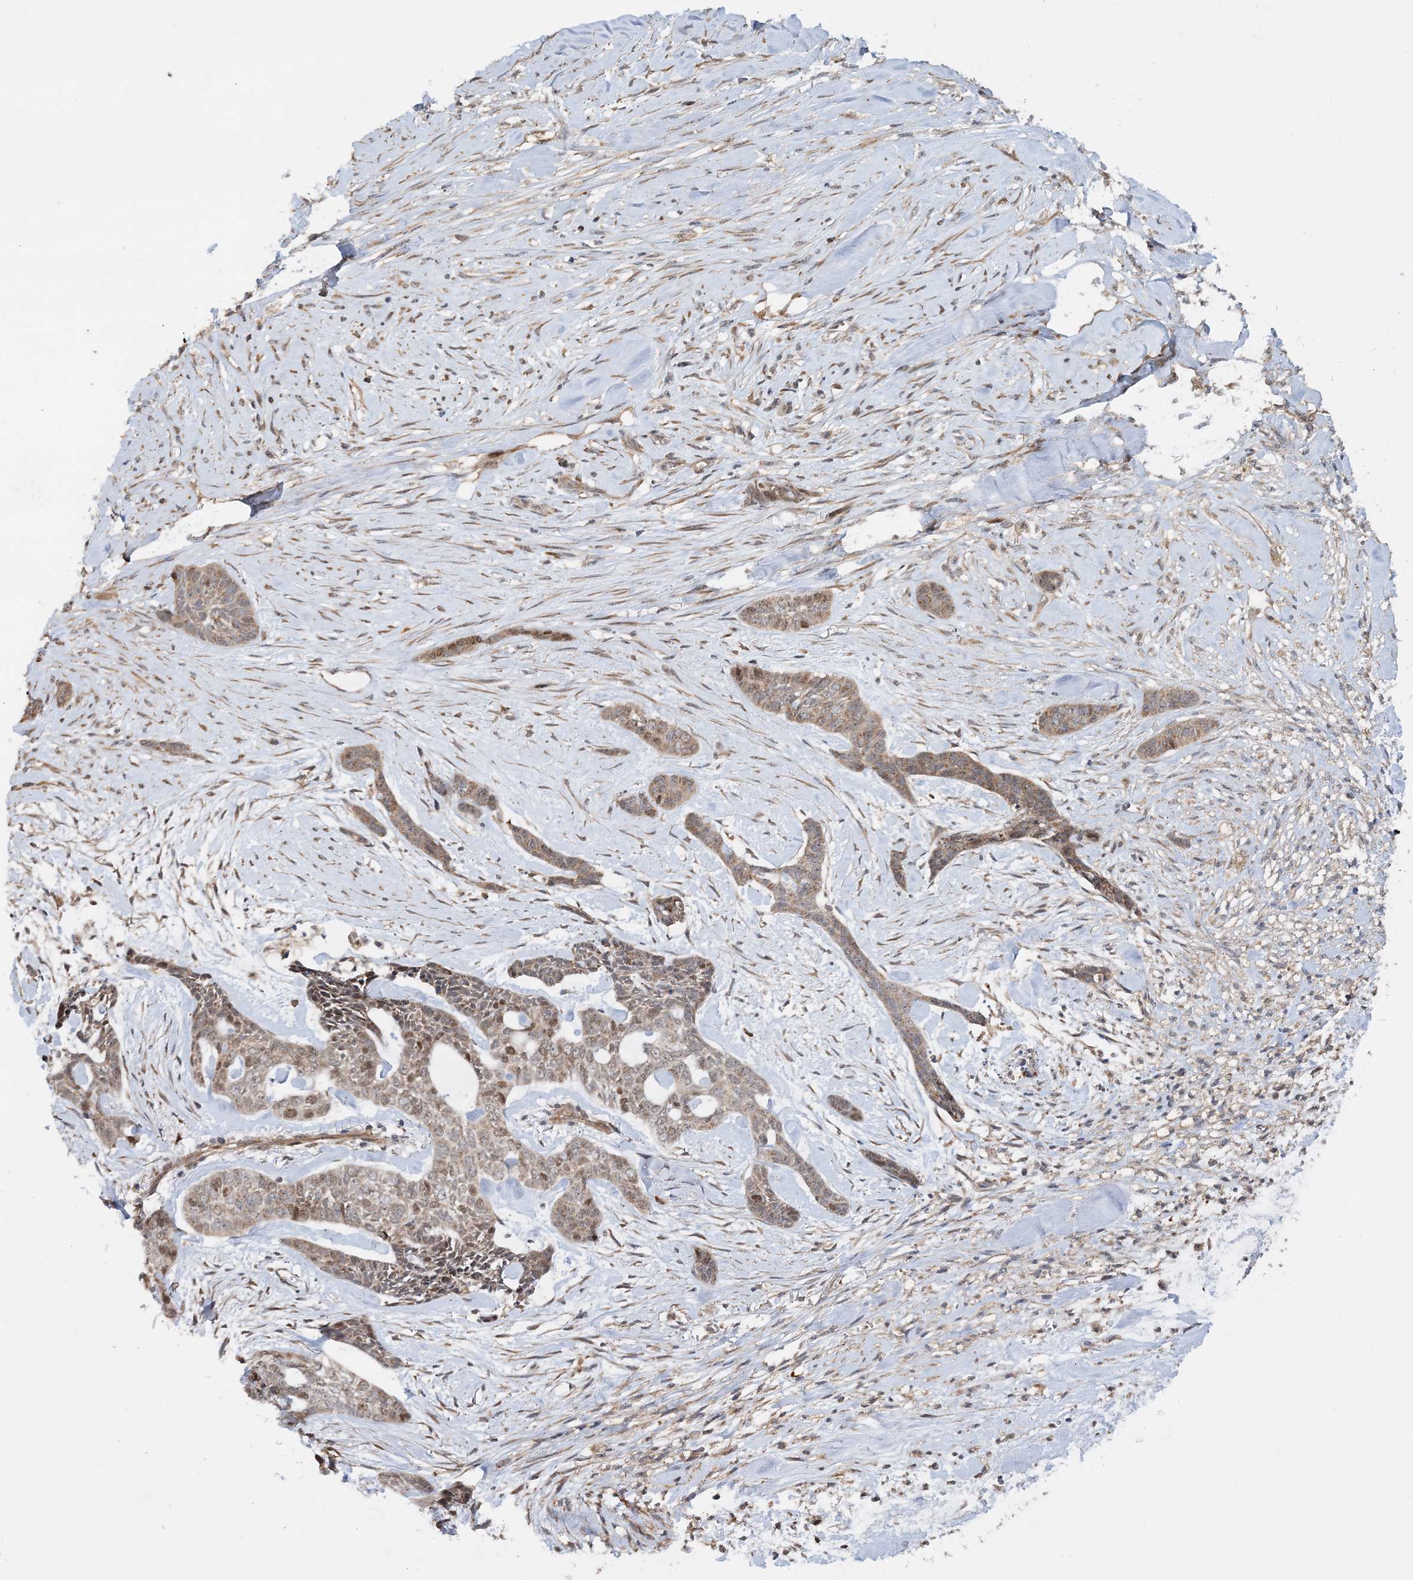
{"staining": {"intensity": "moderate", "quantity": "25%-75%", "location": "cytoplasmic/membranous,nuclear"}, "tissue": "skin cancer", "cell_type": "Tumor cells", "image_type": "cancer", "snomed": [{"axis": "morphology", "description": "Basal cell carcinoma"}, {"axis": "topography", "description": "Skin"}], "caption": "This is a micrograph of immunohistochemistry staining of basal cell carcinoma (skin), which shows moderate staining in the cytoplasmic/membranous and nuclear of tumor cells.", "gene": "KIF4A", "patient": {"sex": "female", "age": 64}}